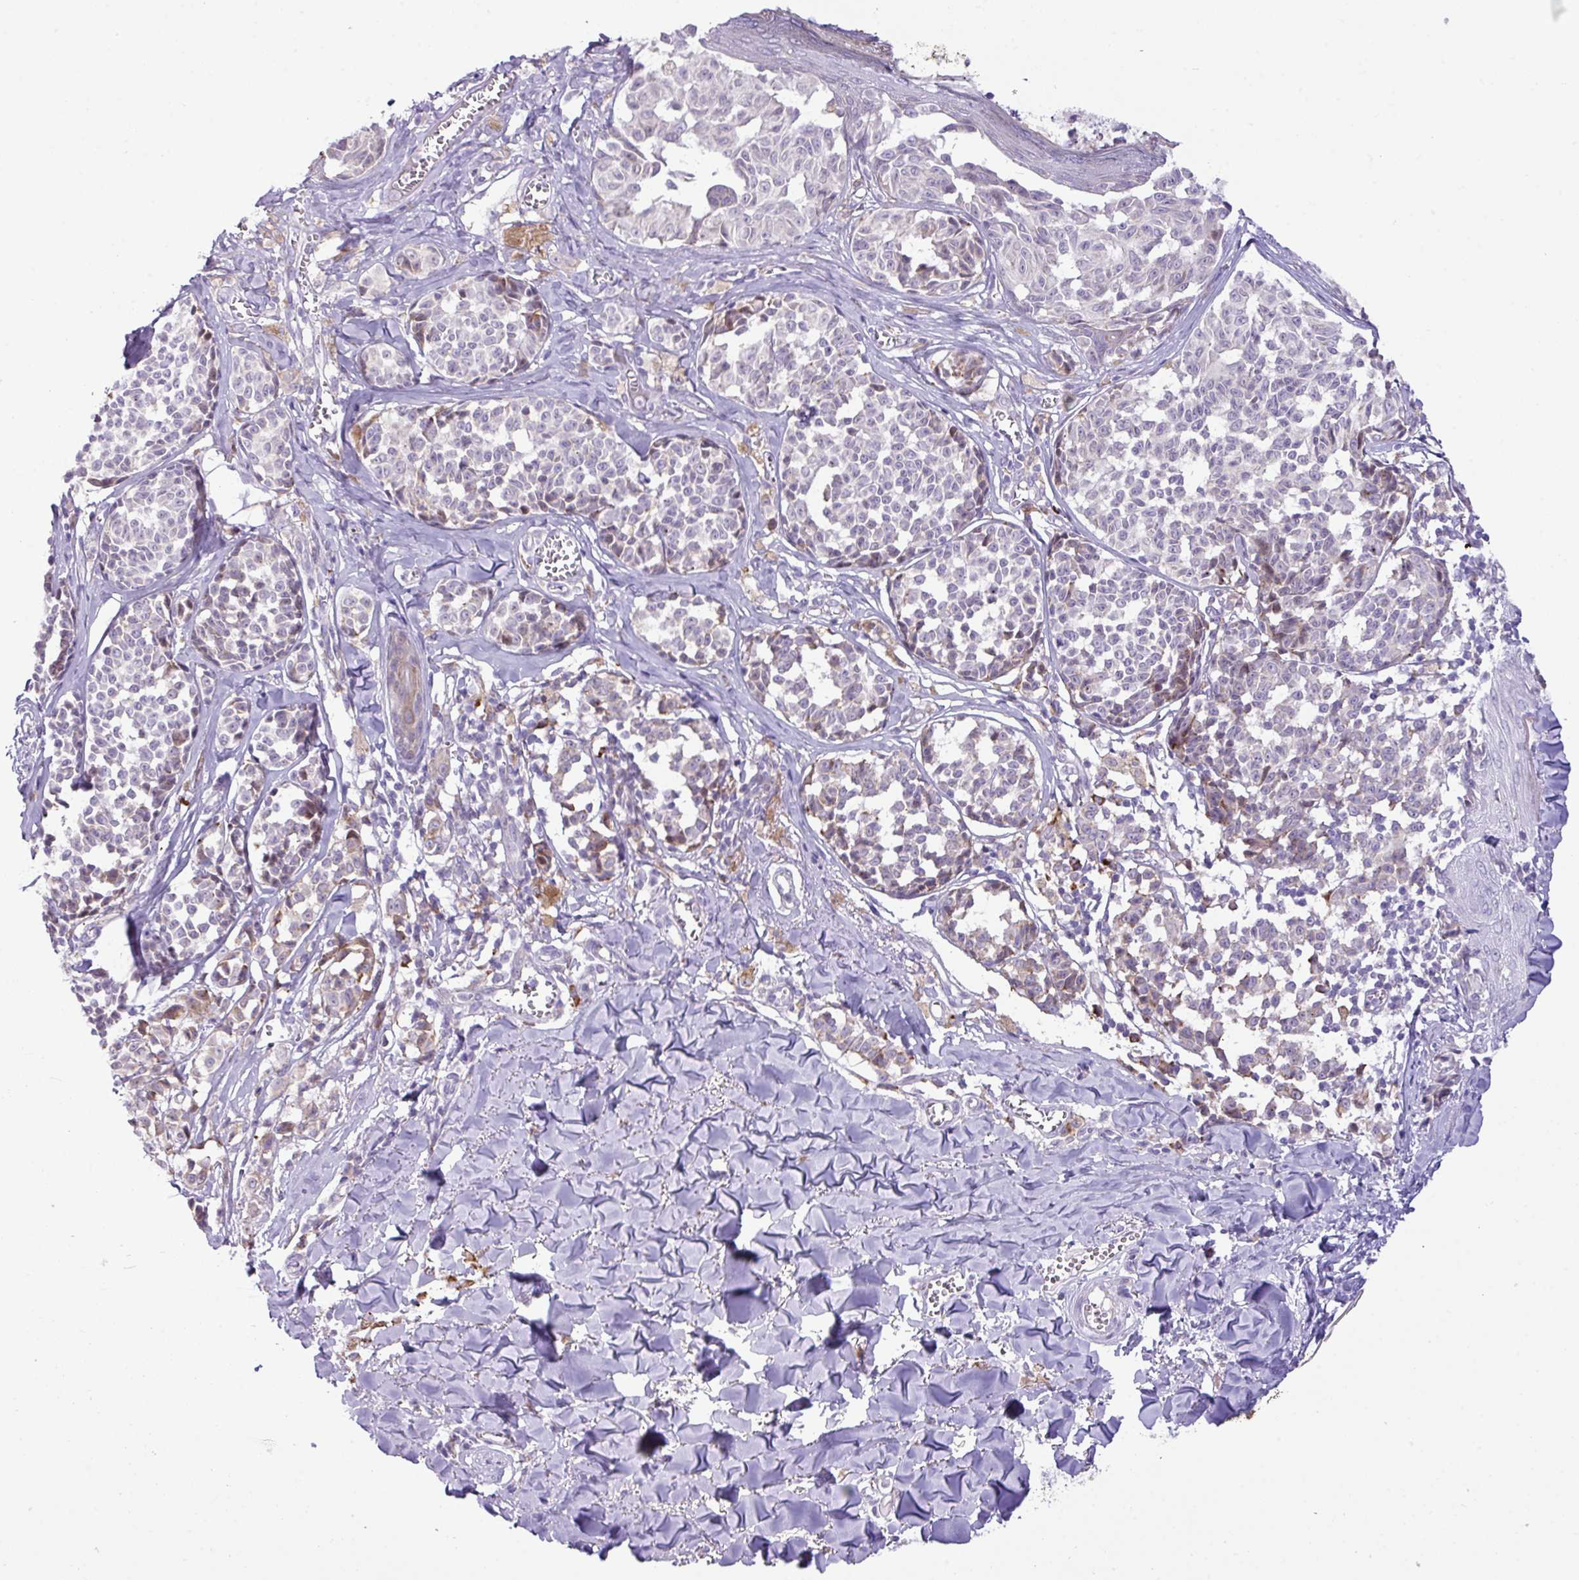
{"staining": {"intensity": "weak", "quantity": "<25%", "location": "cytoplasmic/membranous"}, "tissue": "melanoma", "cell_type": "Tumor cells", "image_type": "cancer", "snomed": [{"axis": "morphology", "description": "Malignant melanoma, NOS"}, {"axis": "topography", "description": "Skin"}], "caption": "Tumor cells show no significant positivity in melanoma.", "gene": "RGS21", "patient": {"sex": "female", "age": 43}}